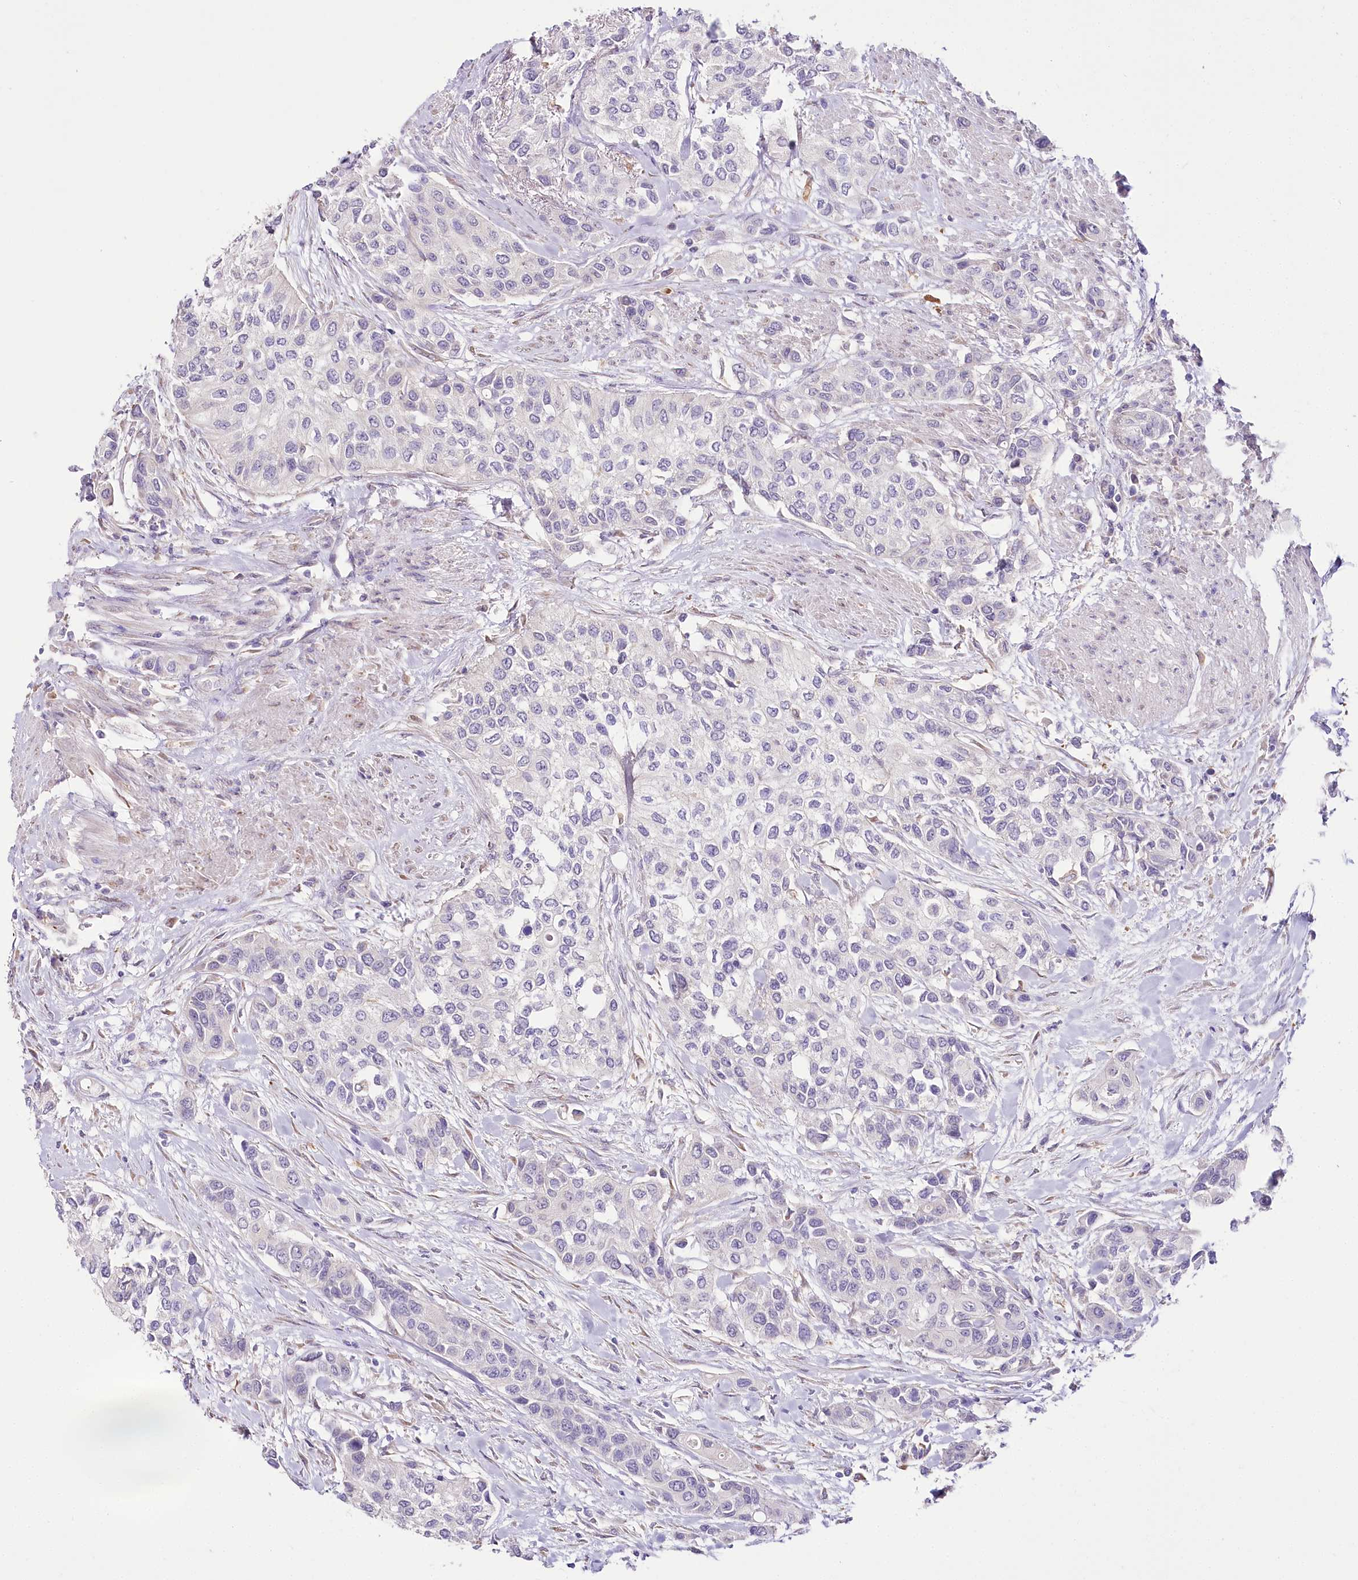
{"staining": {"intensity": "negative", "quantity": "none", "location": "none"}, "tissue": "urothelial cancer", "cell_type": "Tumor cells", "image_type": "cancer", "snomed": [{"axis": "morphology", "description": "Normal tissue, NOS"}, {"axis": "morphology", "description": "Urothelial carcinoma, High grade"}, {"axis": "topography", "description": "Vascular tissue"}, {"axis": "topography", "description": "Urinary bladder"}], "caption": "An immunohistochemistry image of high-grade urothelial carcinoma is shown. There is no staining in tumor cells of high-grade urothelial carcinoma.", "gene": "DPYD", "patient": {"sex": "female", "age": 56}}